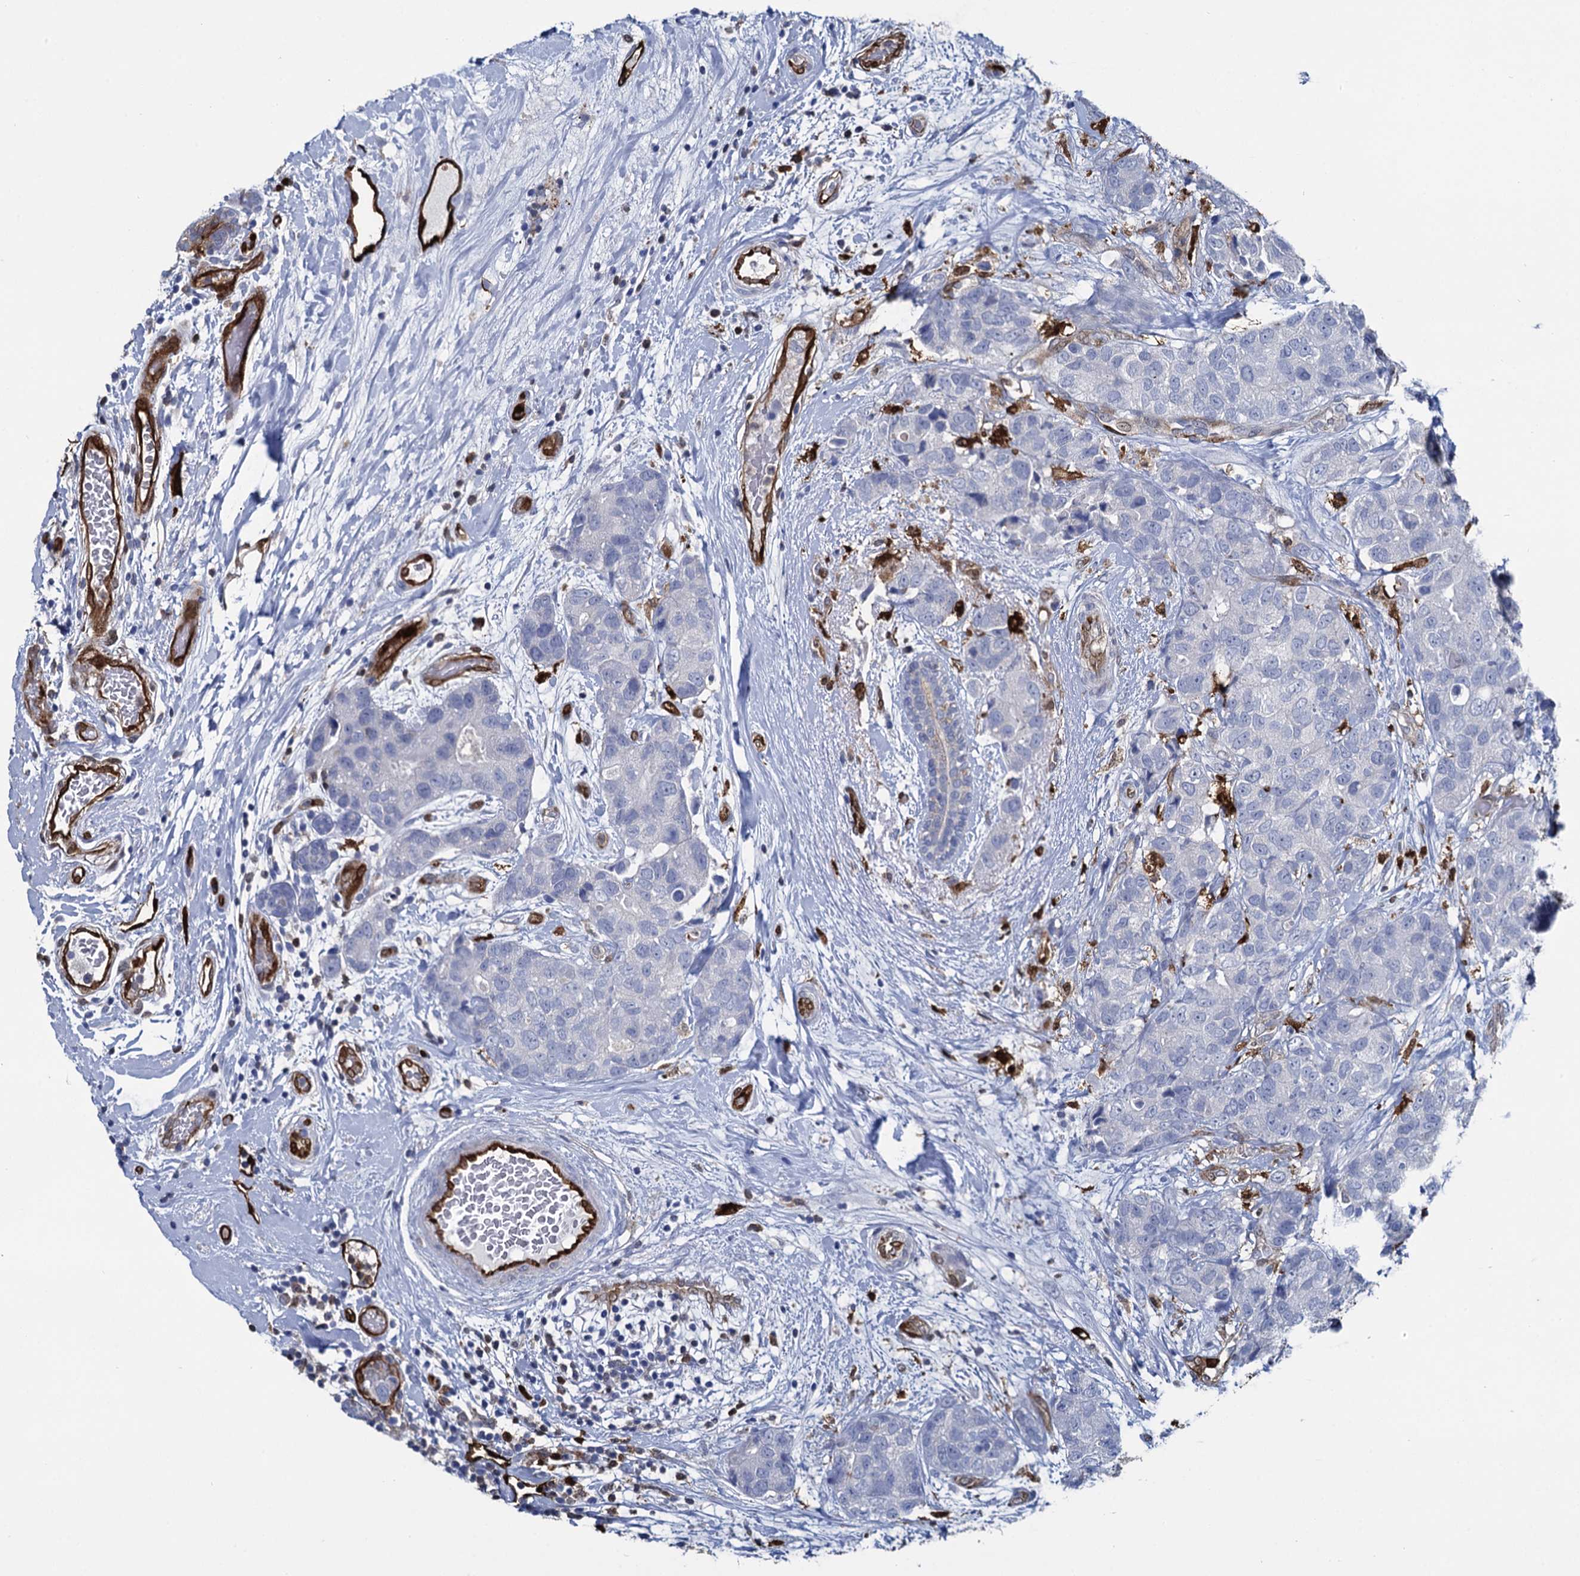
{"staining": {"intensity": "negative", "quantity": "none", "location": "none"}, "tissue": "breast cancer", "cell_type": "Tumor cells", "image_type": "cancer", "snomed": [{"axis": "morphology", "description": "Duct carcinoma"}, {"axis": "topography", "description": "Breast"}], "caption": "DAB (3,3'-diaminobenzidine) immunohistochemical staining of human breast cancer (invasive ductal carcinoma) reveals no significant expression in tumor cells.", "gene": "FABP5", "patient": {"sex": "female", "age": 62}}